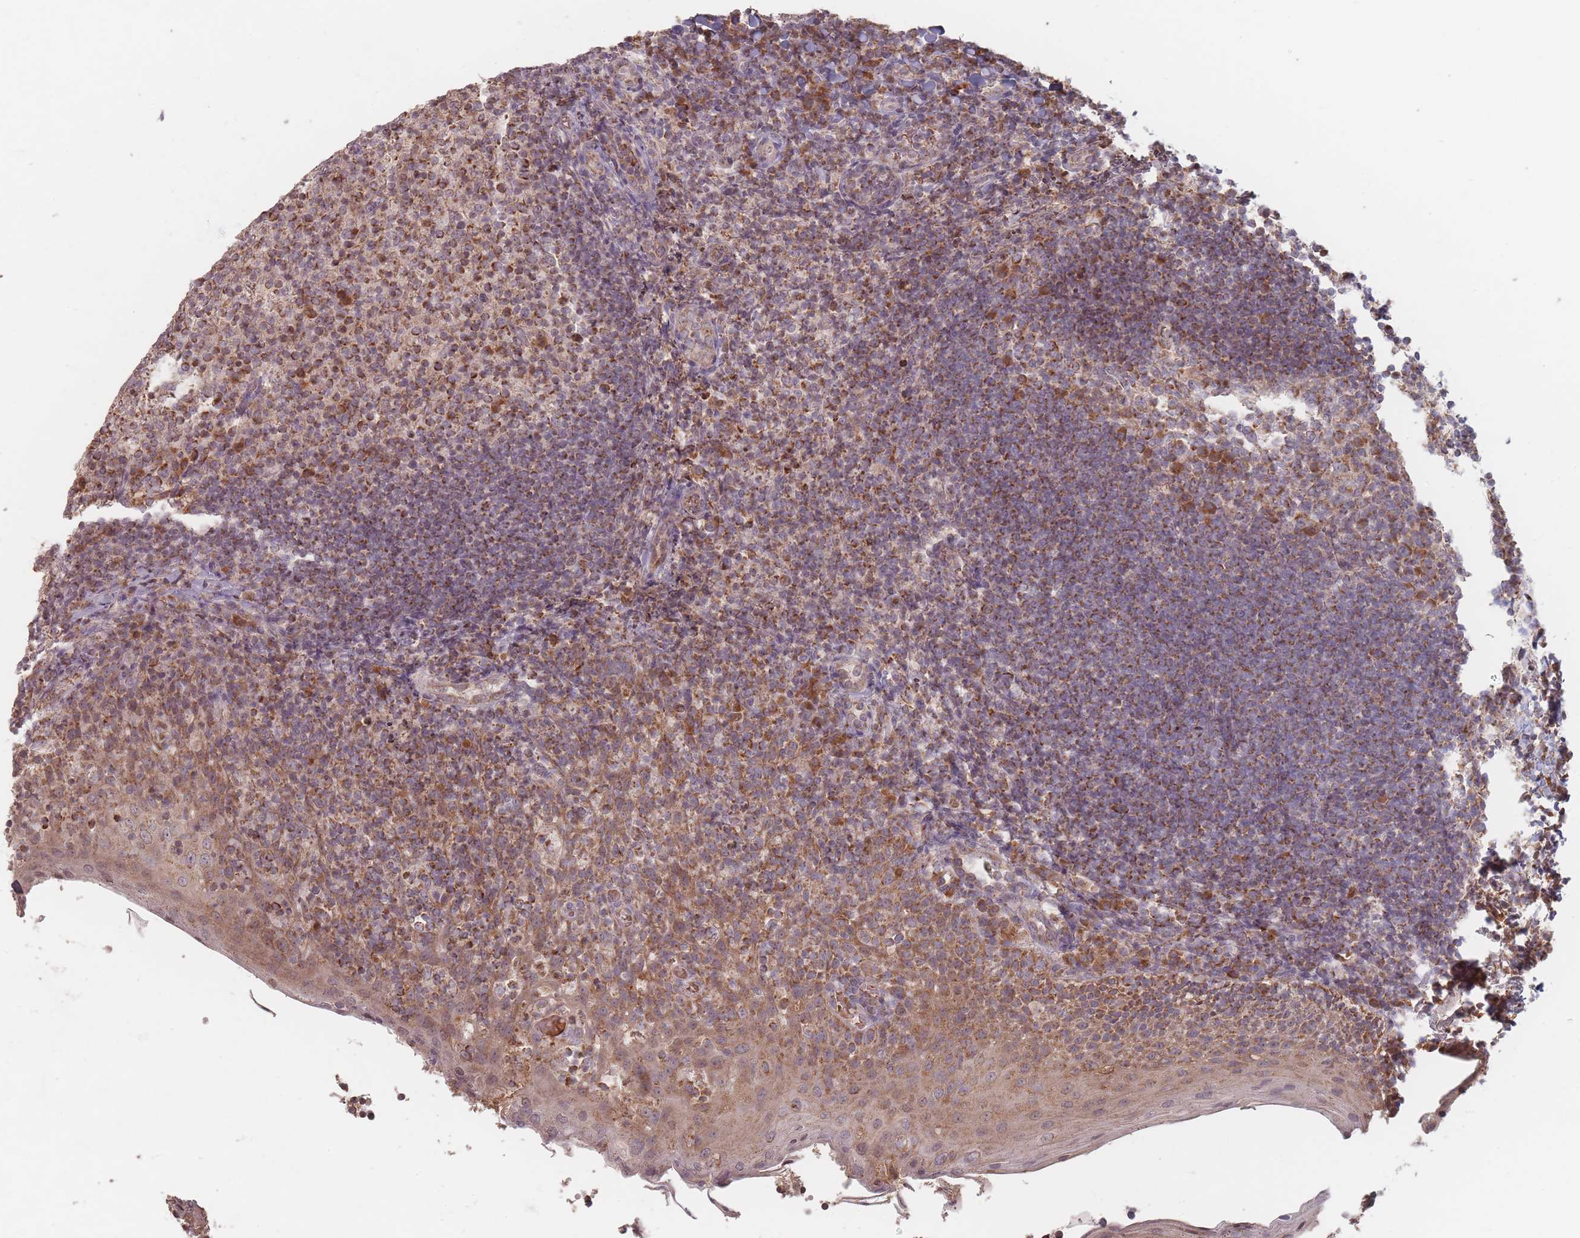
{"staining": {"intensity": "moderate", "quantity": ">75%", "location": "cytoplasmic/membranous"}, "tissue": "tonsil", "cell_type": "Germinal center cells", "image_type": "normal", "snomed": [{"axis": "morphology", "description": "Normal tissue, NOS"}, {"axis": "topography", "description": "Tonsil"}], "caption": "This micrograph exhibits IHC staining of unremarkable human tonsil, with medium moderate cytoplasmic/membranous positivity in about >75% of germinal center cells.", "gene": "OR2M4", "patient": {"sex": "female", "age": 10}}